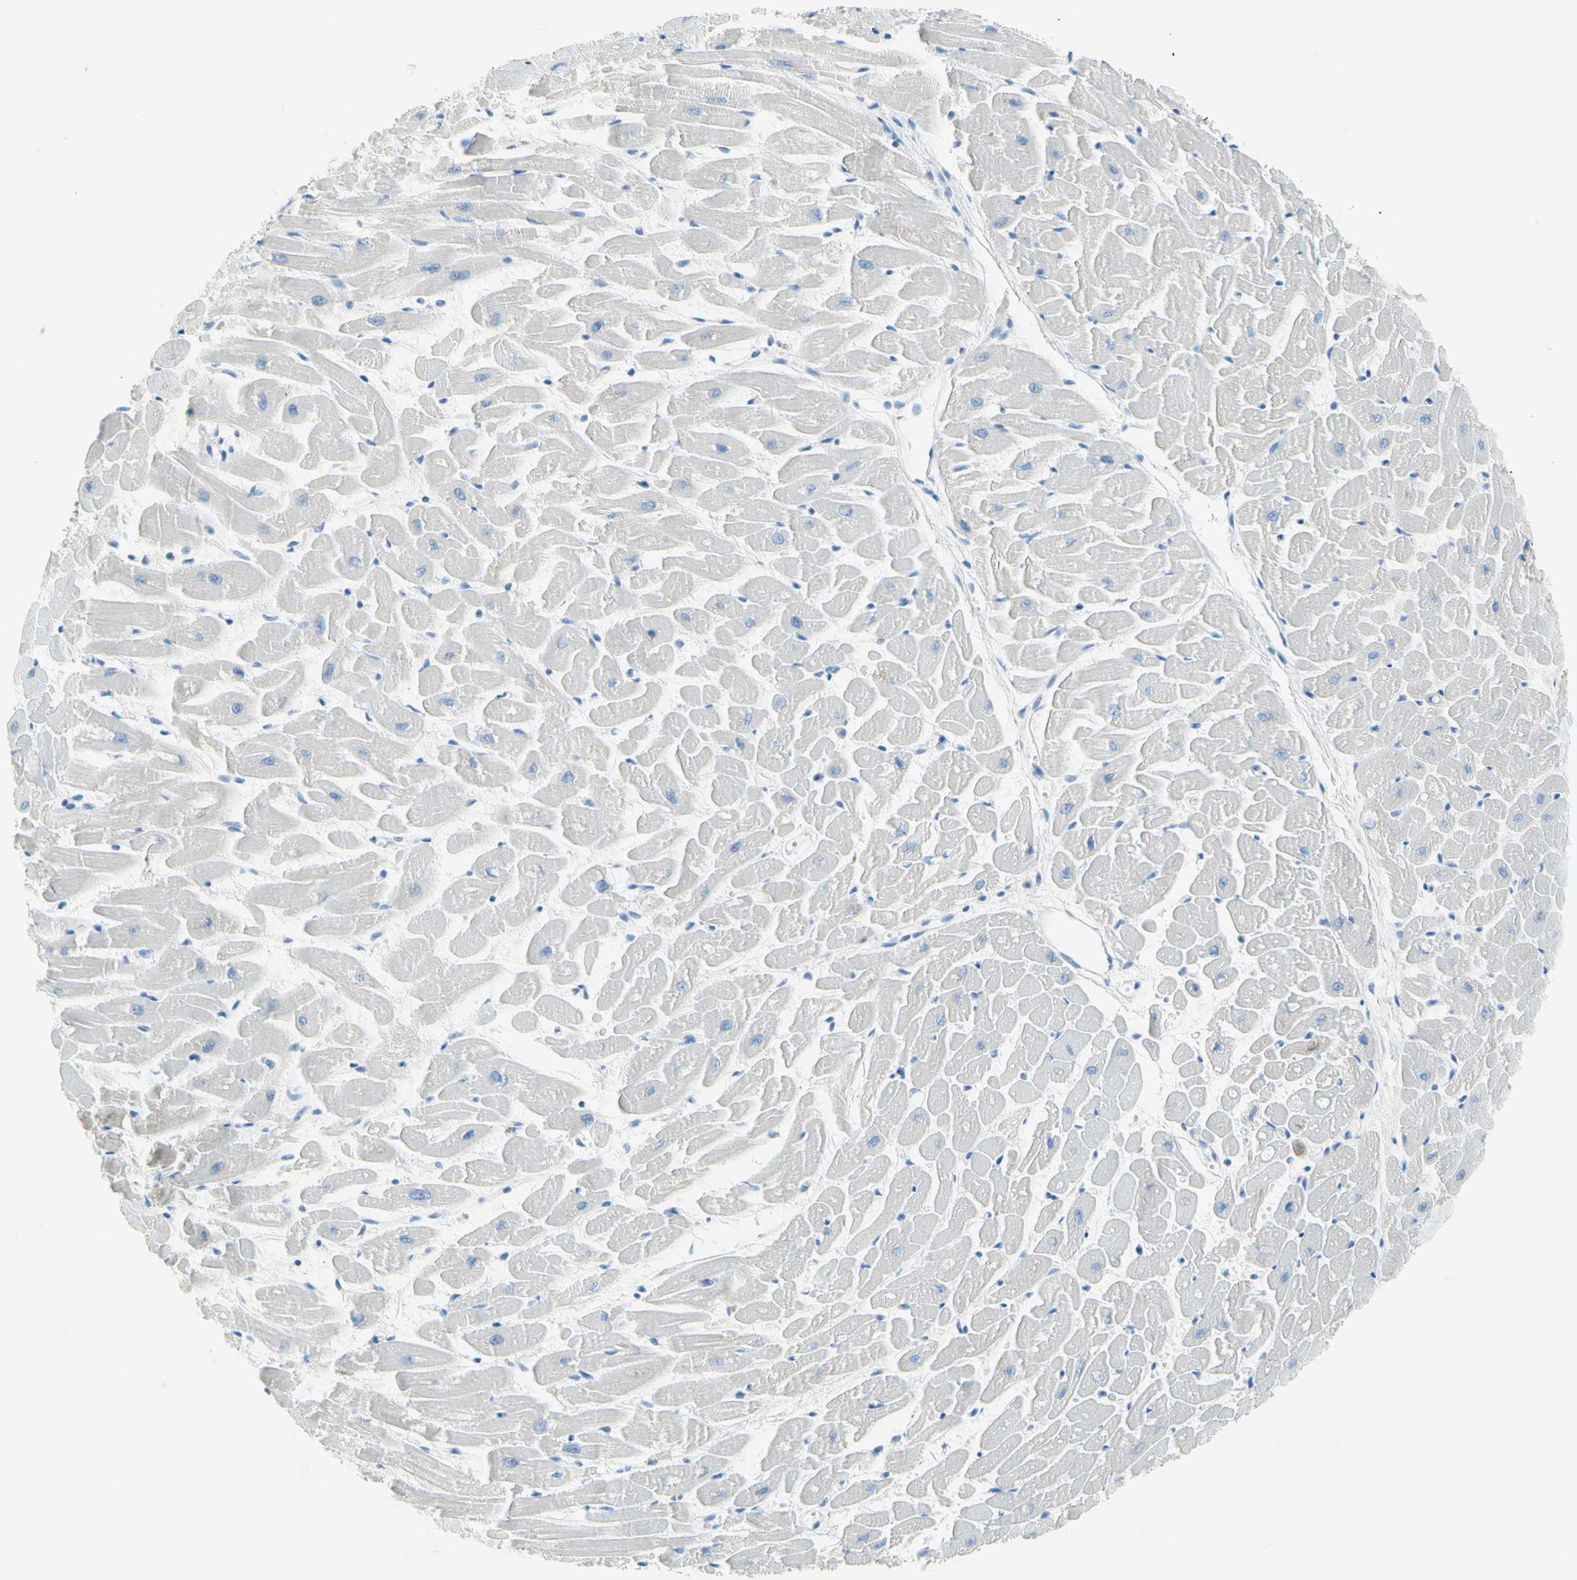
{"staining": {"intensity": "negative", "quantity": "none", "location": "none"}, "tissue": "heart muscle", "cell_type": "Cardiomyocytes", "image_type": "normal", "snomed": [{"axis": "morphology", "description": "Normal tissue, NOS"}, {"axis": "topography", "description": "Heart"}], "caption": "An immunohistochemistry image of unremarkable heart muscle is shown. There is no staining in cardiomyocytes of heart muscle.", "gene": "MFF", "patient": {"sex": "female", "age": 19}}